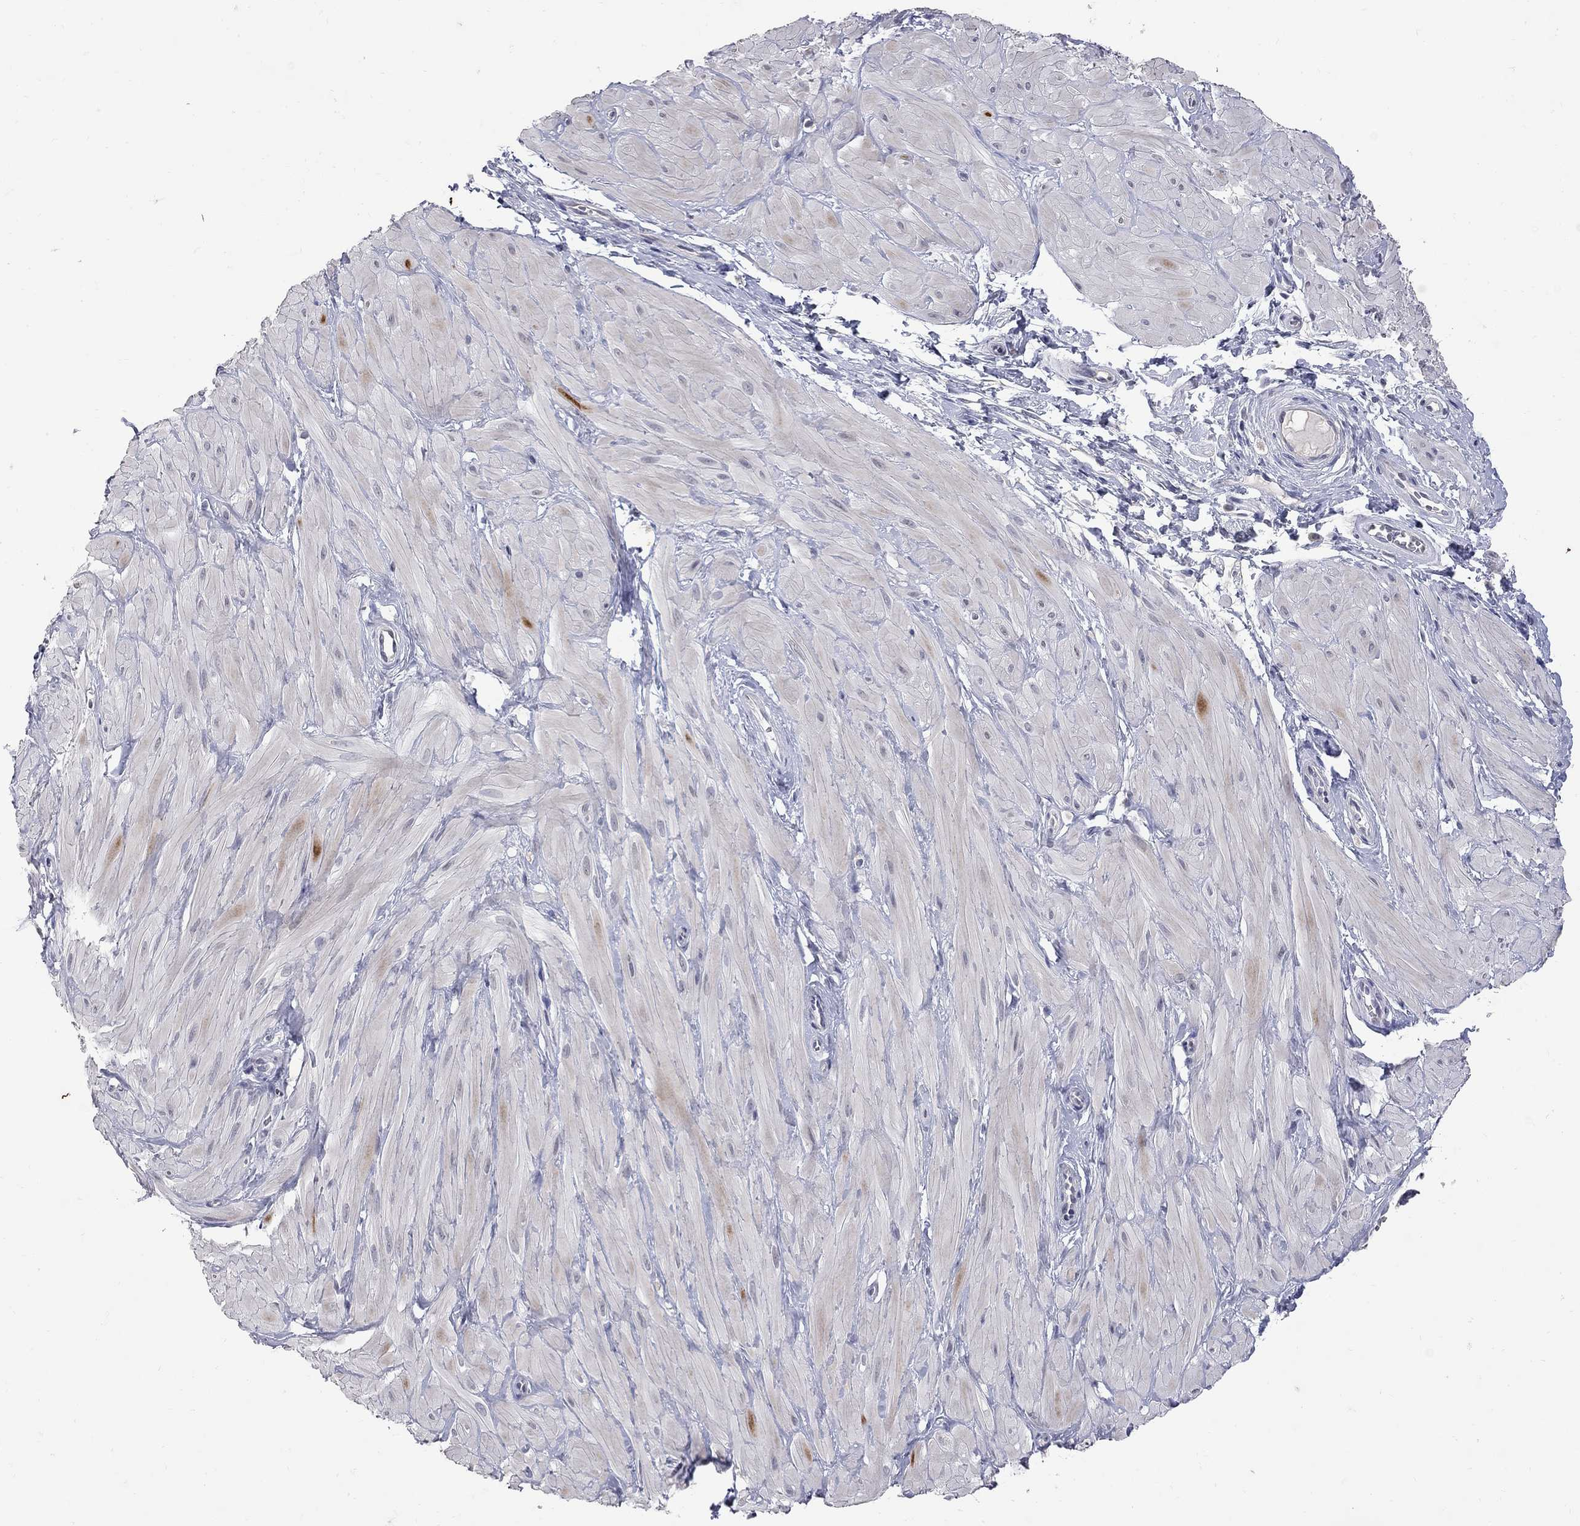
{"staining": {"intensity": "negative", "quantity": "none", "location": "none"}, "tissue": "adipose tissue", "cell_type": "Adipocytes", "image_type": "normal", "snomed": [{"axis": "morphology", "description": "Normal tissue, NOS"}, {"axis": "topography", "description": "Smooth muscle"}, {"axis": "topography", "description": "Peripheral nerve tissue"}], "caption": "This is an immunohistochemistry (IHC) image of normal human adipose tissue. There is no staining in adipocytes.", "gene": "NOS2", "patient": {"sex": "male", "age": 22}}